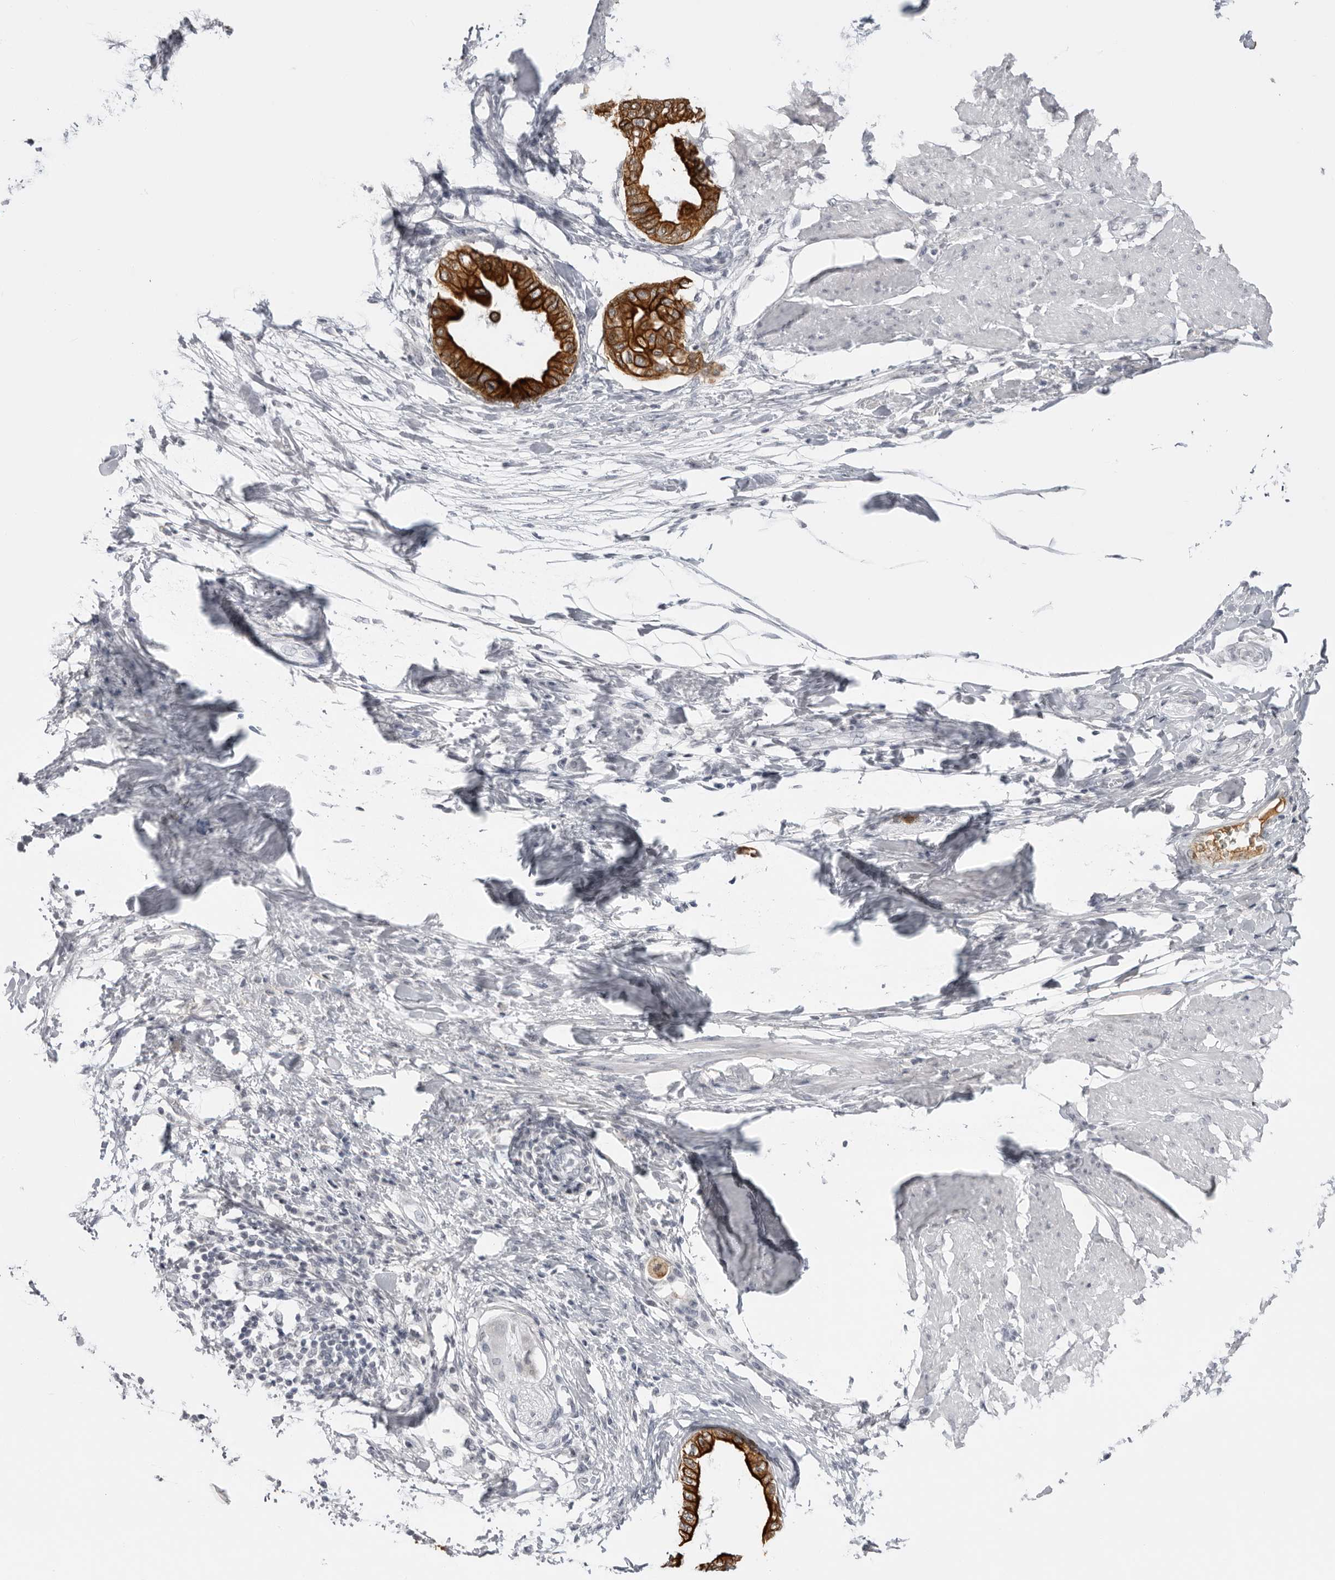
{"staining": {"intensity": "strong", "quantity": ">75%", "location": "cytoplasmic/membranous"}, "tissue": "pancreatic cancer", "cell_type": "Tumor cells", "image_type": "cancer", "snomed": [{"axis": "morphology", "description": "Normal tissue, NOS"}, {"axis": "morphology", "description": "Adenocarcinoma, NOS"}, {"axis": "topography", "description": "Pancreas"}, {"axis": "topography", "description": "Duodenum"}], "caption": "Protein expression analysis of pancreatic adenocarcinoma demonstrates strong cytoplasmic/membranous expression in approximately >75% of tumor cells. Using DAB (brown) and hematoxylin (blue) stains, captured at high magnification using brightfield microscopy.", "gene": "SERPINF2", "patient": {"sex": "female", "age": 60}}